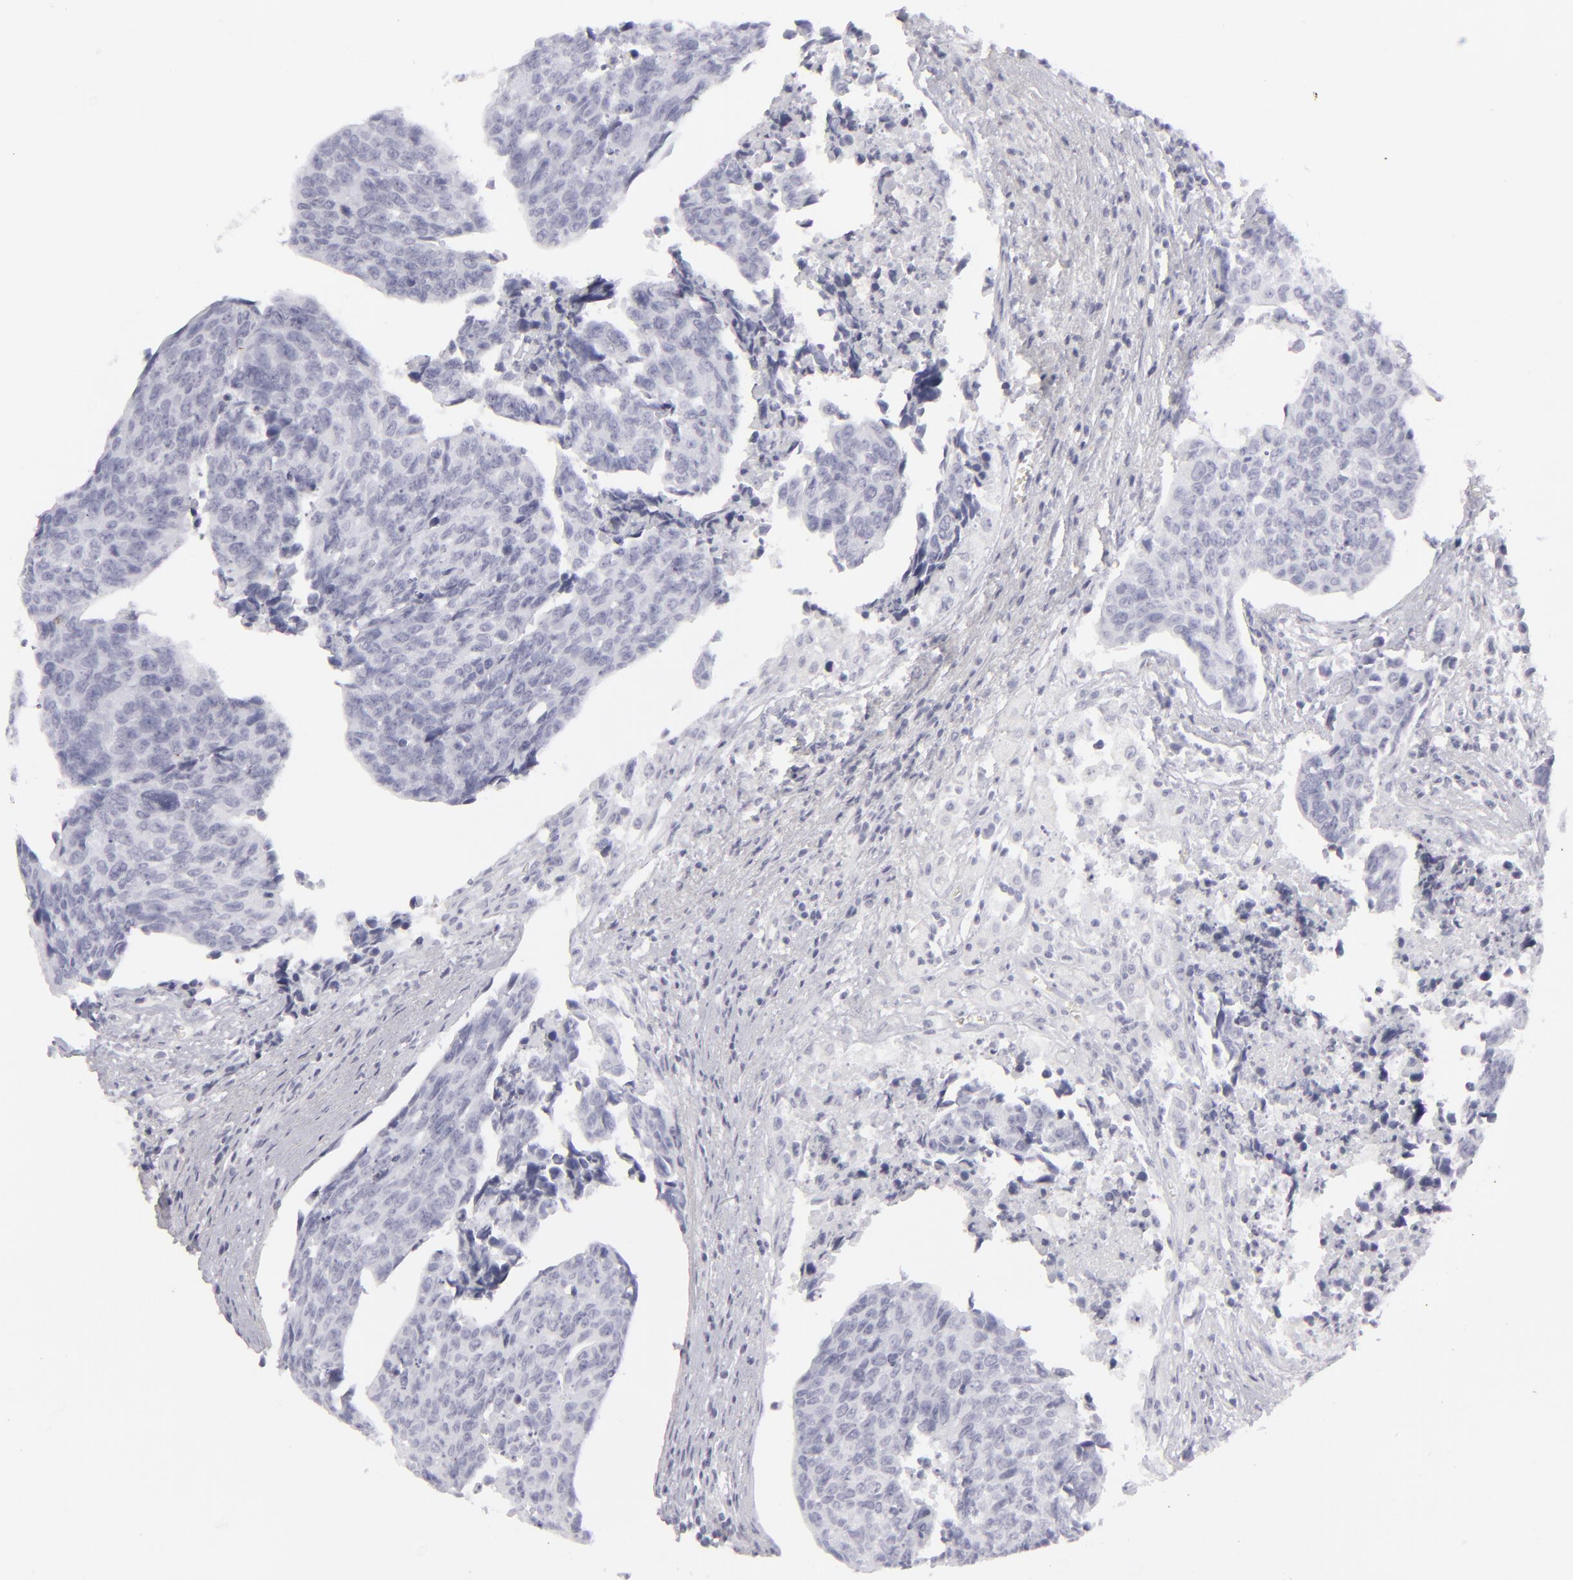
{"staining": {"intensity": "negative", "quantity": "none", "location": "none"}, "tissue": "urothelial cancer", "cell_type": "Tumor cells", "image_type": "cancer", "snomed": [{"axis": "morphology", "description": "Urothelial carcinoma, High grade"}, {"axis": "topography", "description": "Urinary bladder"}], "caption": "The immunohistochemistry micrograph has no significant expression in tumor cells of urothelial cancer tissue.", "gene": "KRT1", "patient": {"sex": "male", "age": 81}}